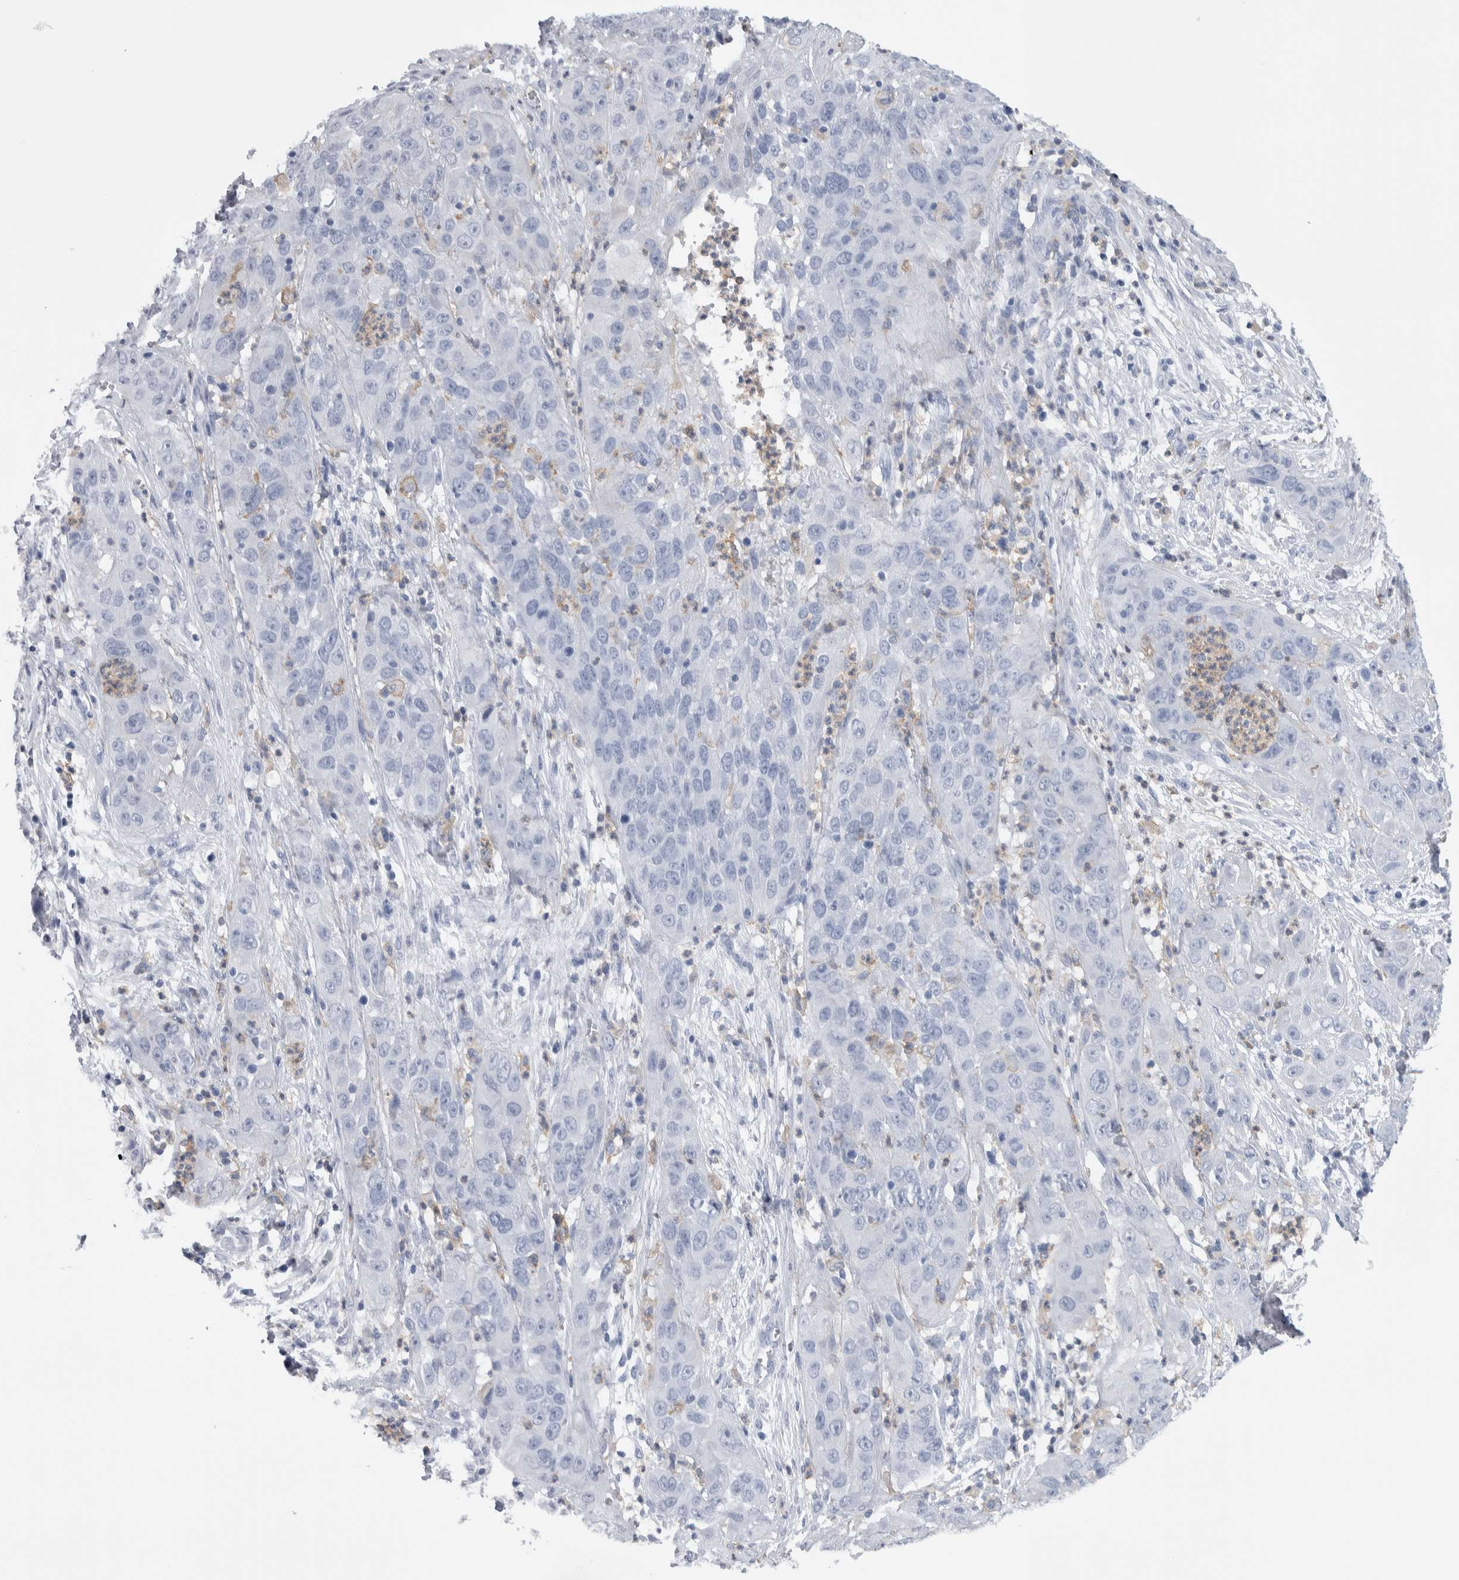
{"staining": {"intensity": "negative", "quantity": "none", "location": "none"}, "tissue": "cervical cancer", "cell_type": "Tumor cells", "image_type": "cancer", "snomed": [{"axis": "morphology", "description": "Squamous cell carcinoma, NOS"}, {"axis": "topography", "description": "Cervix"}], "caption": "High magnification brightfield microscopy of cervical cancer stained with DAB (brown) and counterstained with hematoxylin (blue): tumor cells show no significant positivity.", "gene": "SKAP2", "patient": {"sex": "female", "age": 32}}